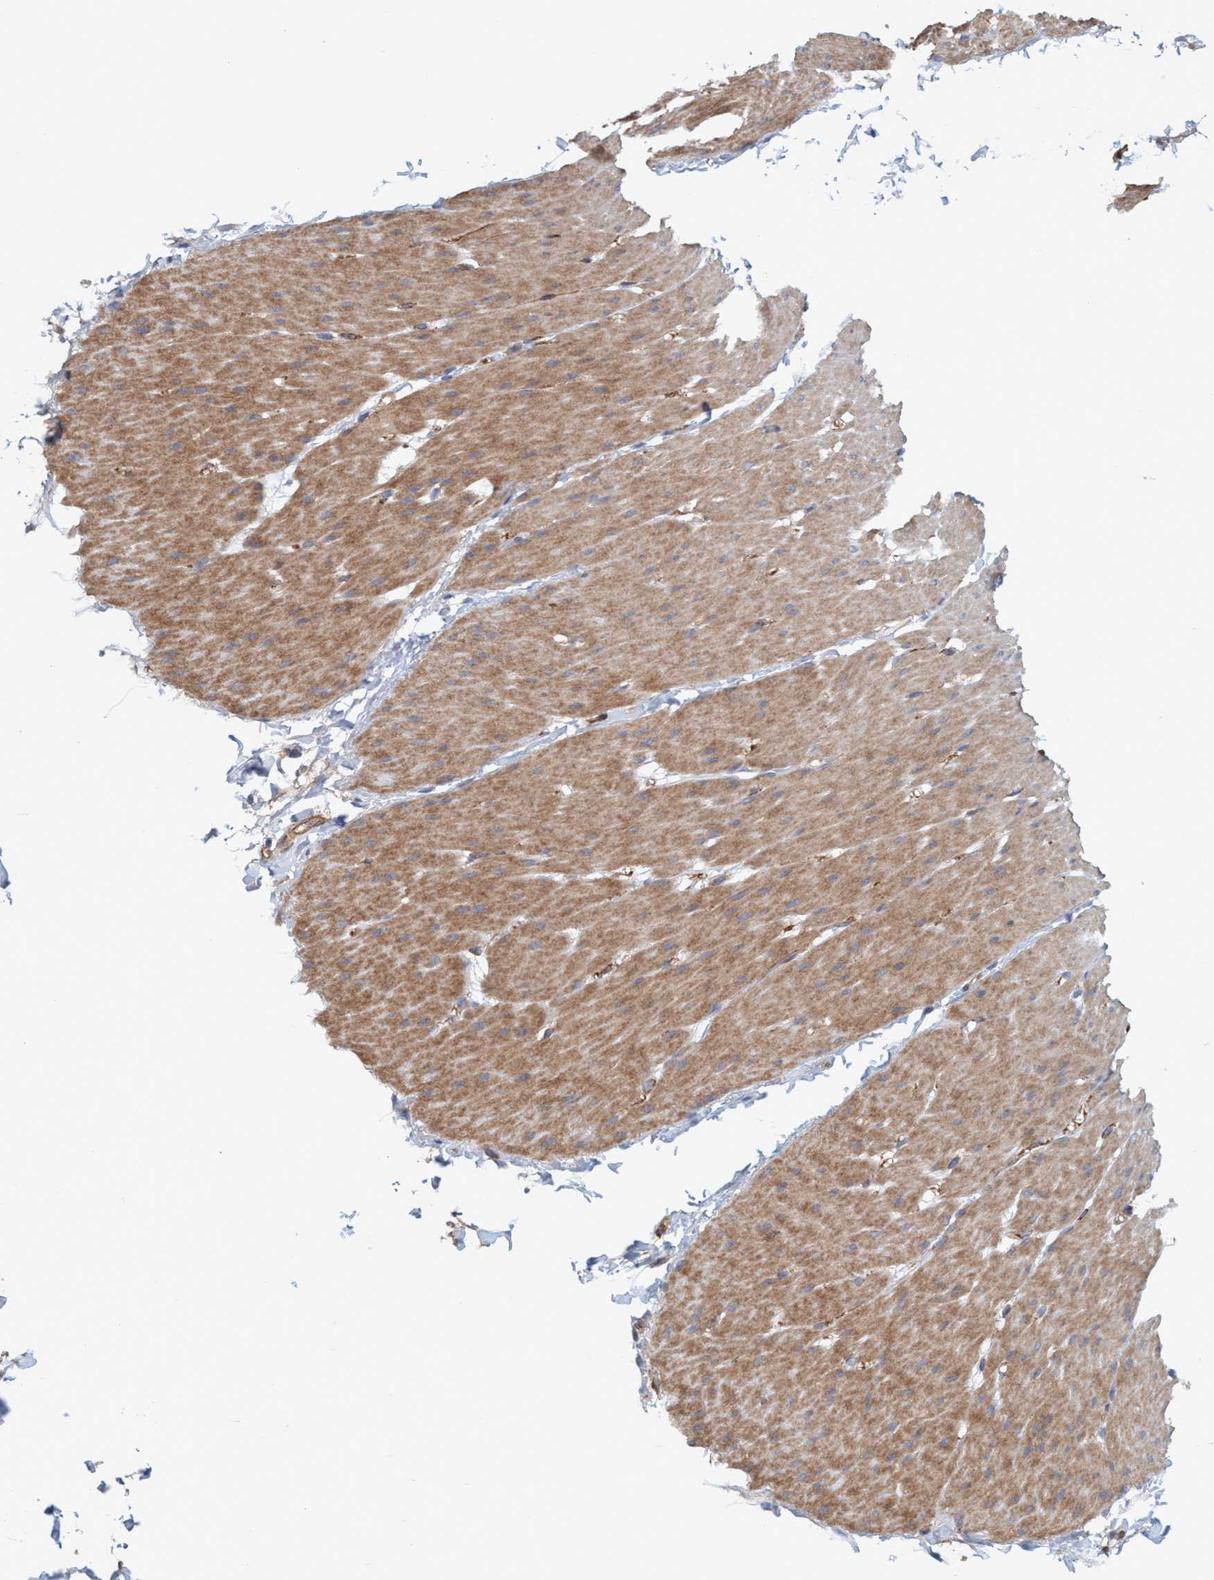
{"staining": {"intensity": "moderate", "quantity": ">75%", "location": "cytoplasmic/membranous"}, "tissue": "smooth muscle", "cell_type": "Smooth muscle cells", "image_type": "normal", "snomed": [{"axis": "morphology", "description": "Normal tissue, NOS"}, {"axis": "topography", "description": "Smooth muscle"}, {"axis": "topography", "description": "Colon"}], "caption": "IHC staining of unremarkable smooth muscle, which demonstrates medium levels of moderate cytoplasmic/membranous expression in about >75% of smooth muscle cells indicating moderate cytoplasmic/membranous protein positivity. The staining was performed using DAB (brown) for protein detection and nuclei were counterstained in hematoxylin (blue).", "gene": "SPECC1", "patient": {"sex": "male", "age": 67}}